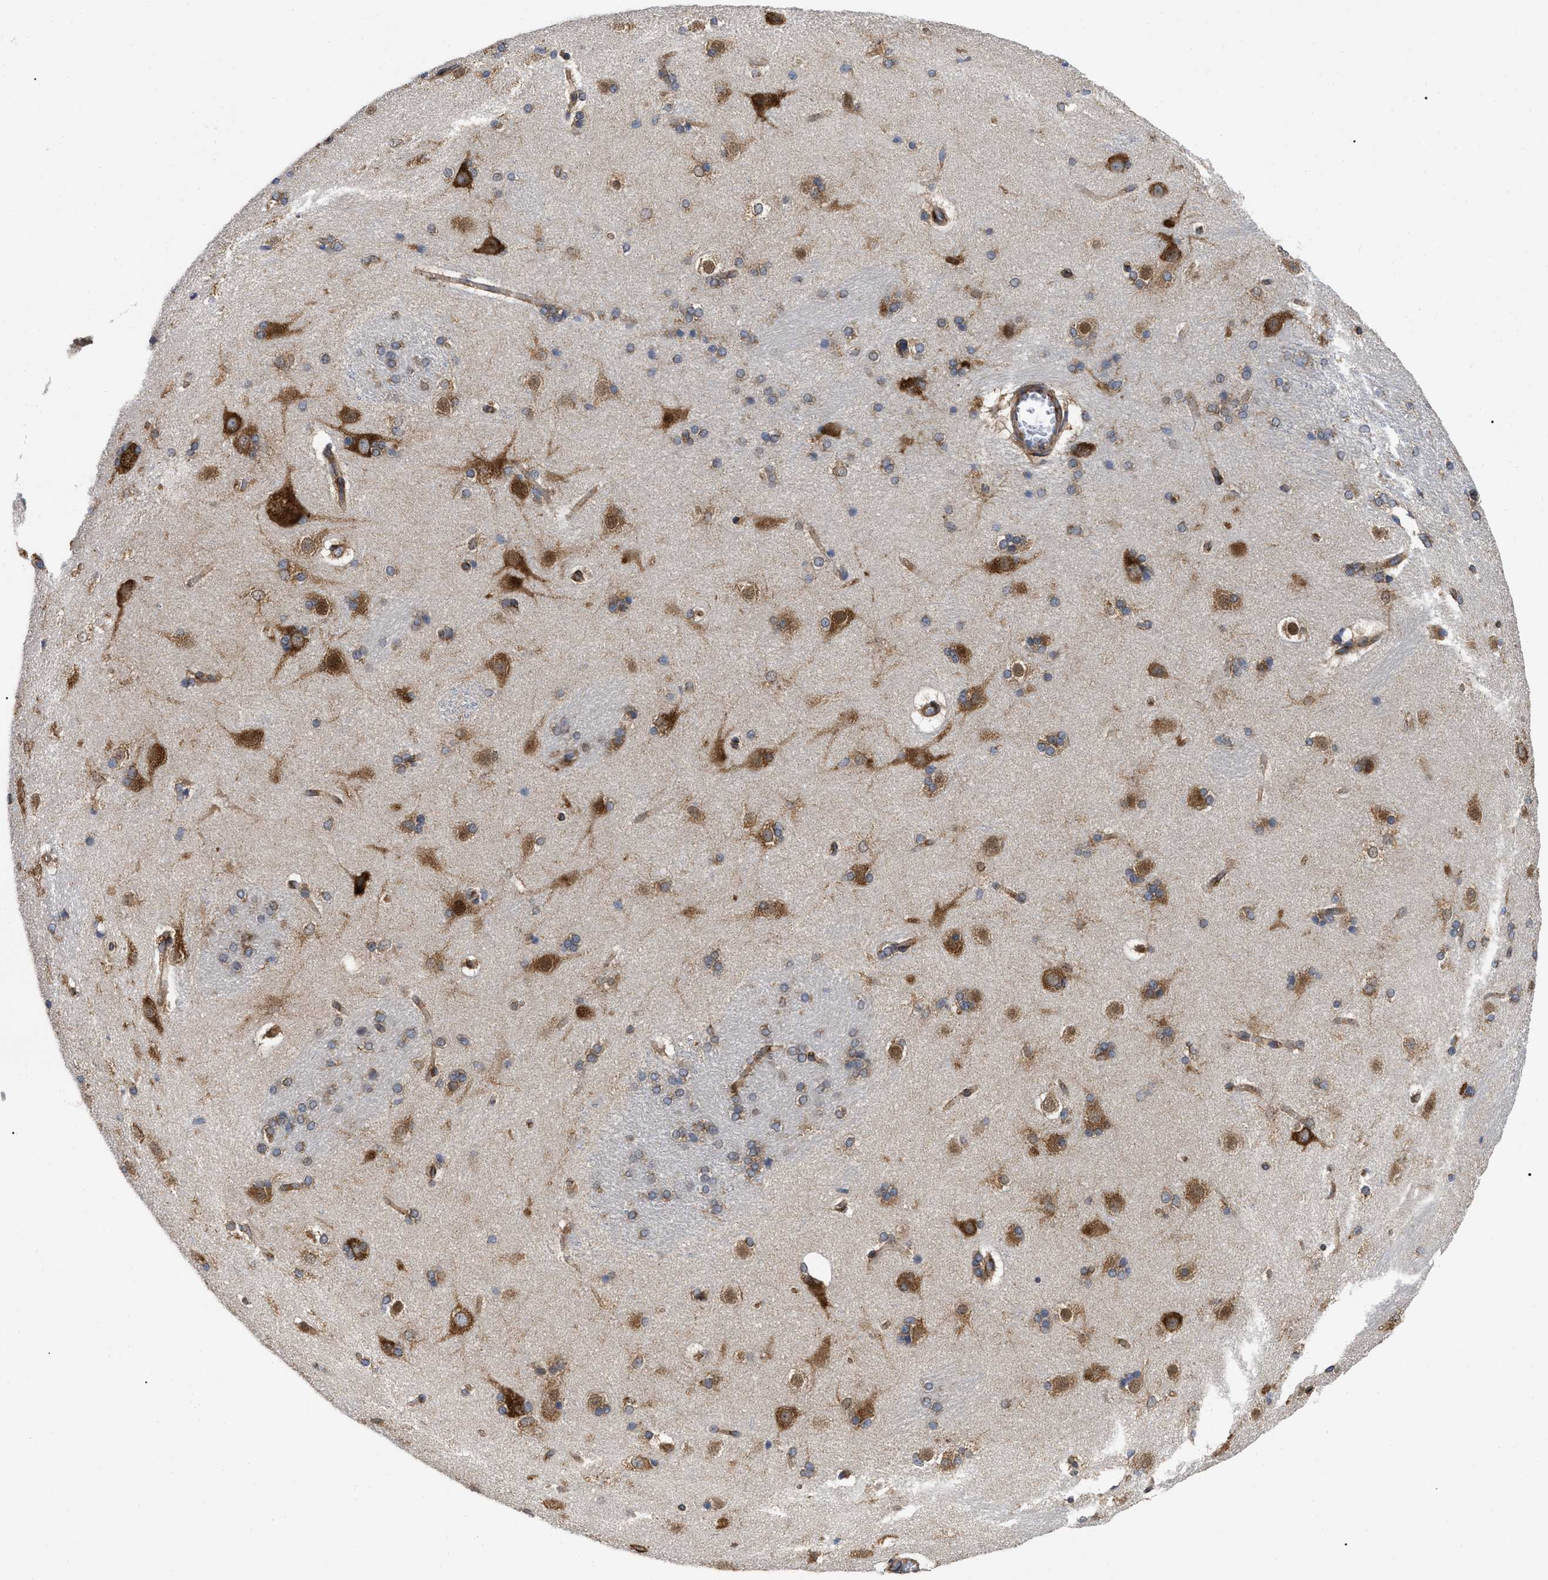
{"staining": {"intensity": "strong", "quantity": "25%-75%", "location": "cytoplasmic/membranous,nuclear"}, "tissue": "caudate", "cell_type": "Glial cells", "image_type": "normal", "snomed": [{"axis": "morphology", "description": "Normal tissue, NOS"}, {"axis": "topography", "description": "Lateral ventricle wall"}], "caption": "Protein expression analysis of normal caudate exhibits strong cytoplasmic/membranous,nuclear expression in approximately 25%-75% of glial cells.", "gene": "FAM120A", "patient": {"sex": "female", "age": 19}}